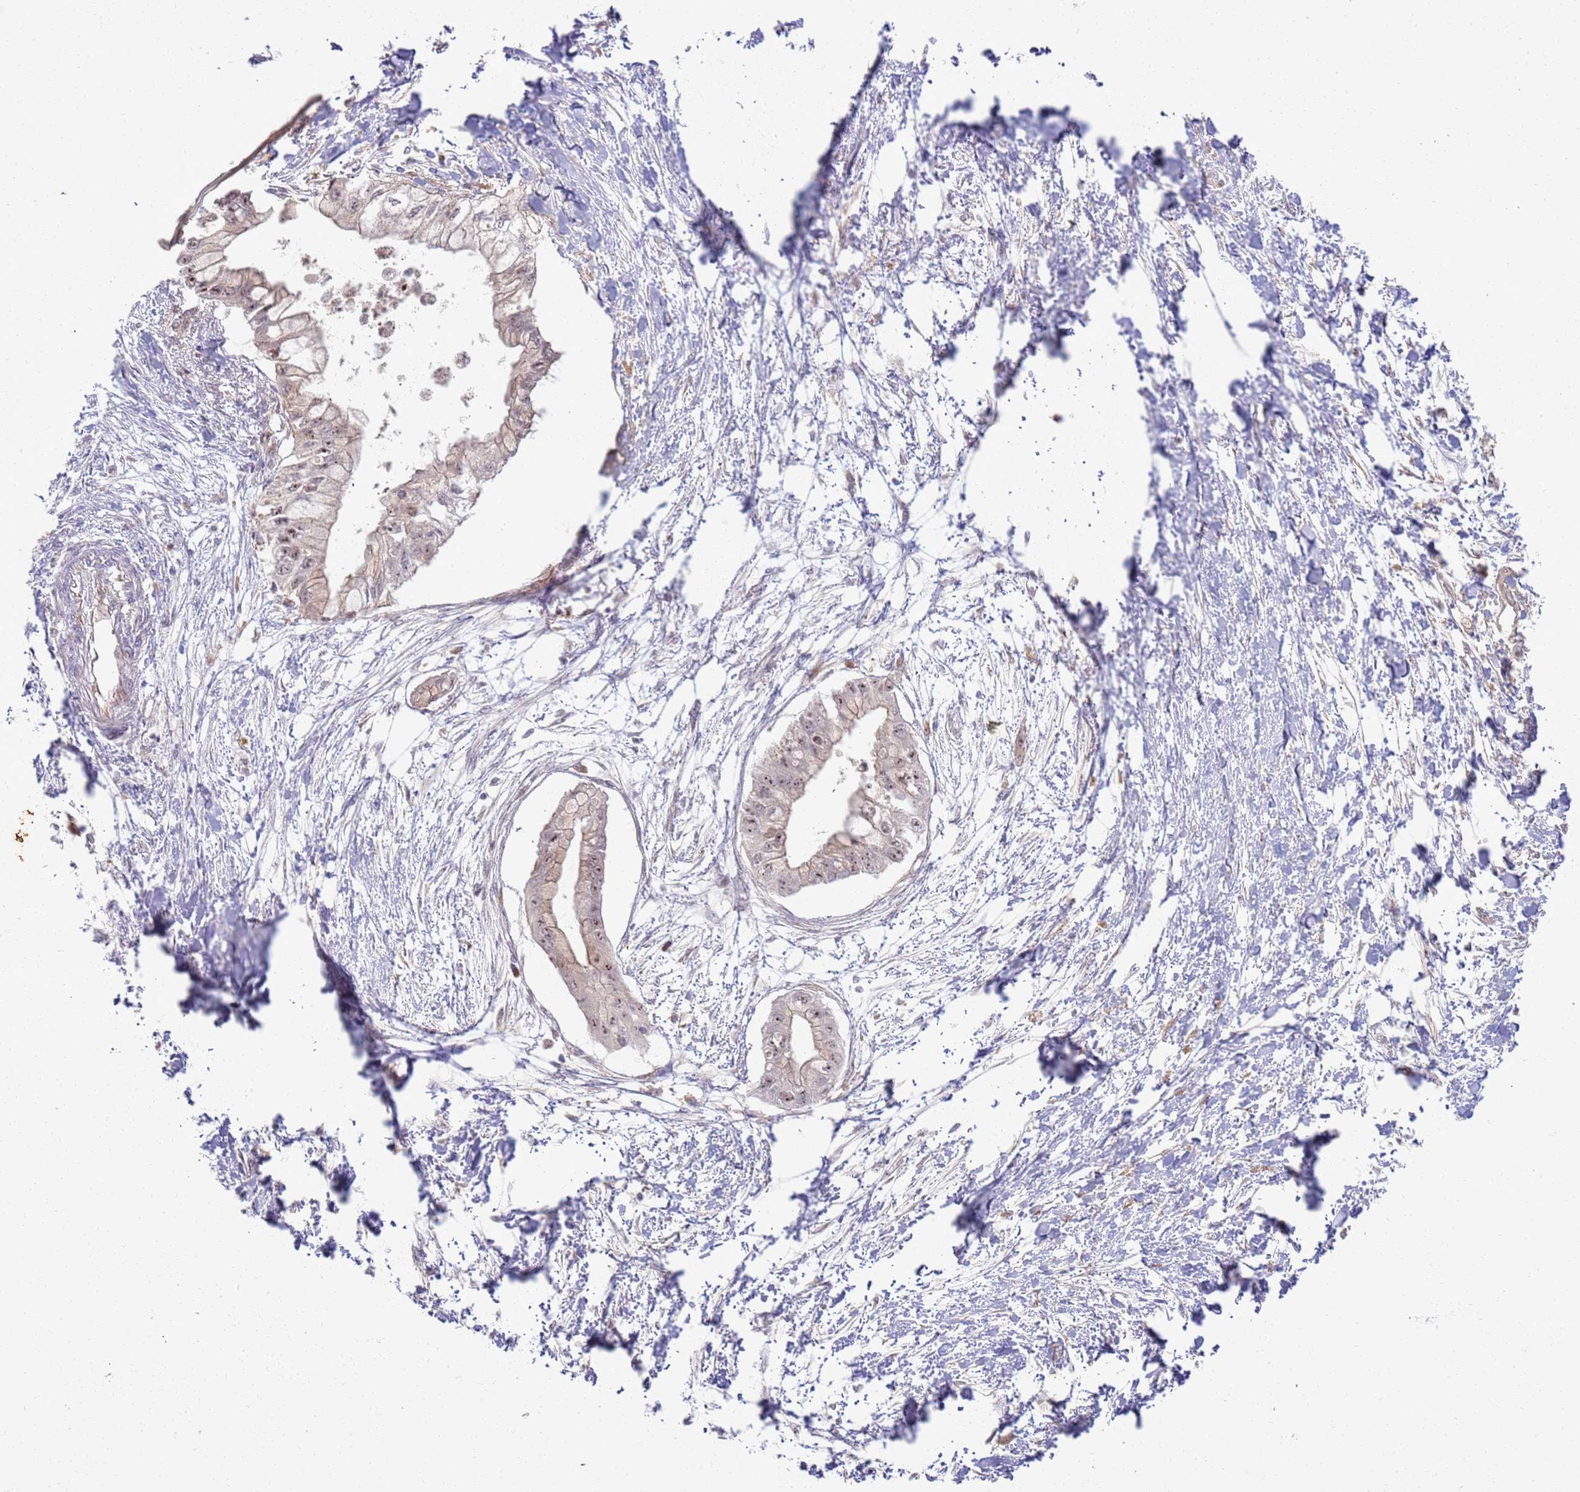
{"staining": {"intensity": "moderate", "quantity": "<25%", "location": "nuclear"}, "tissue": "pancreatic cancer", "cell_type": "Tumor cells", "image_type": "cancer", "snomed": [{"axis": "morphology", "description": "Adenocarcinoma, NOS"}, {"axis": "topography", "description": "Pancreas"}], "caption": "A micrograph of pancreatic adenocarcinoma stained for a protein exhibits moderate nuclear brown staining in tumor cells.", "gene": "CNPY1", "patient": {"sex": "male", "age": 48}}